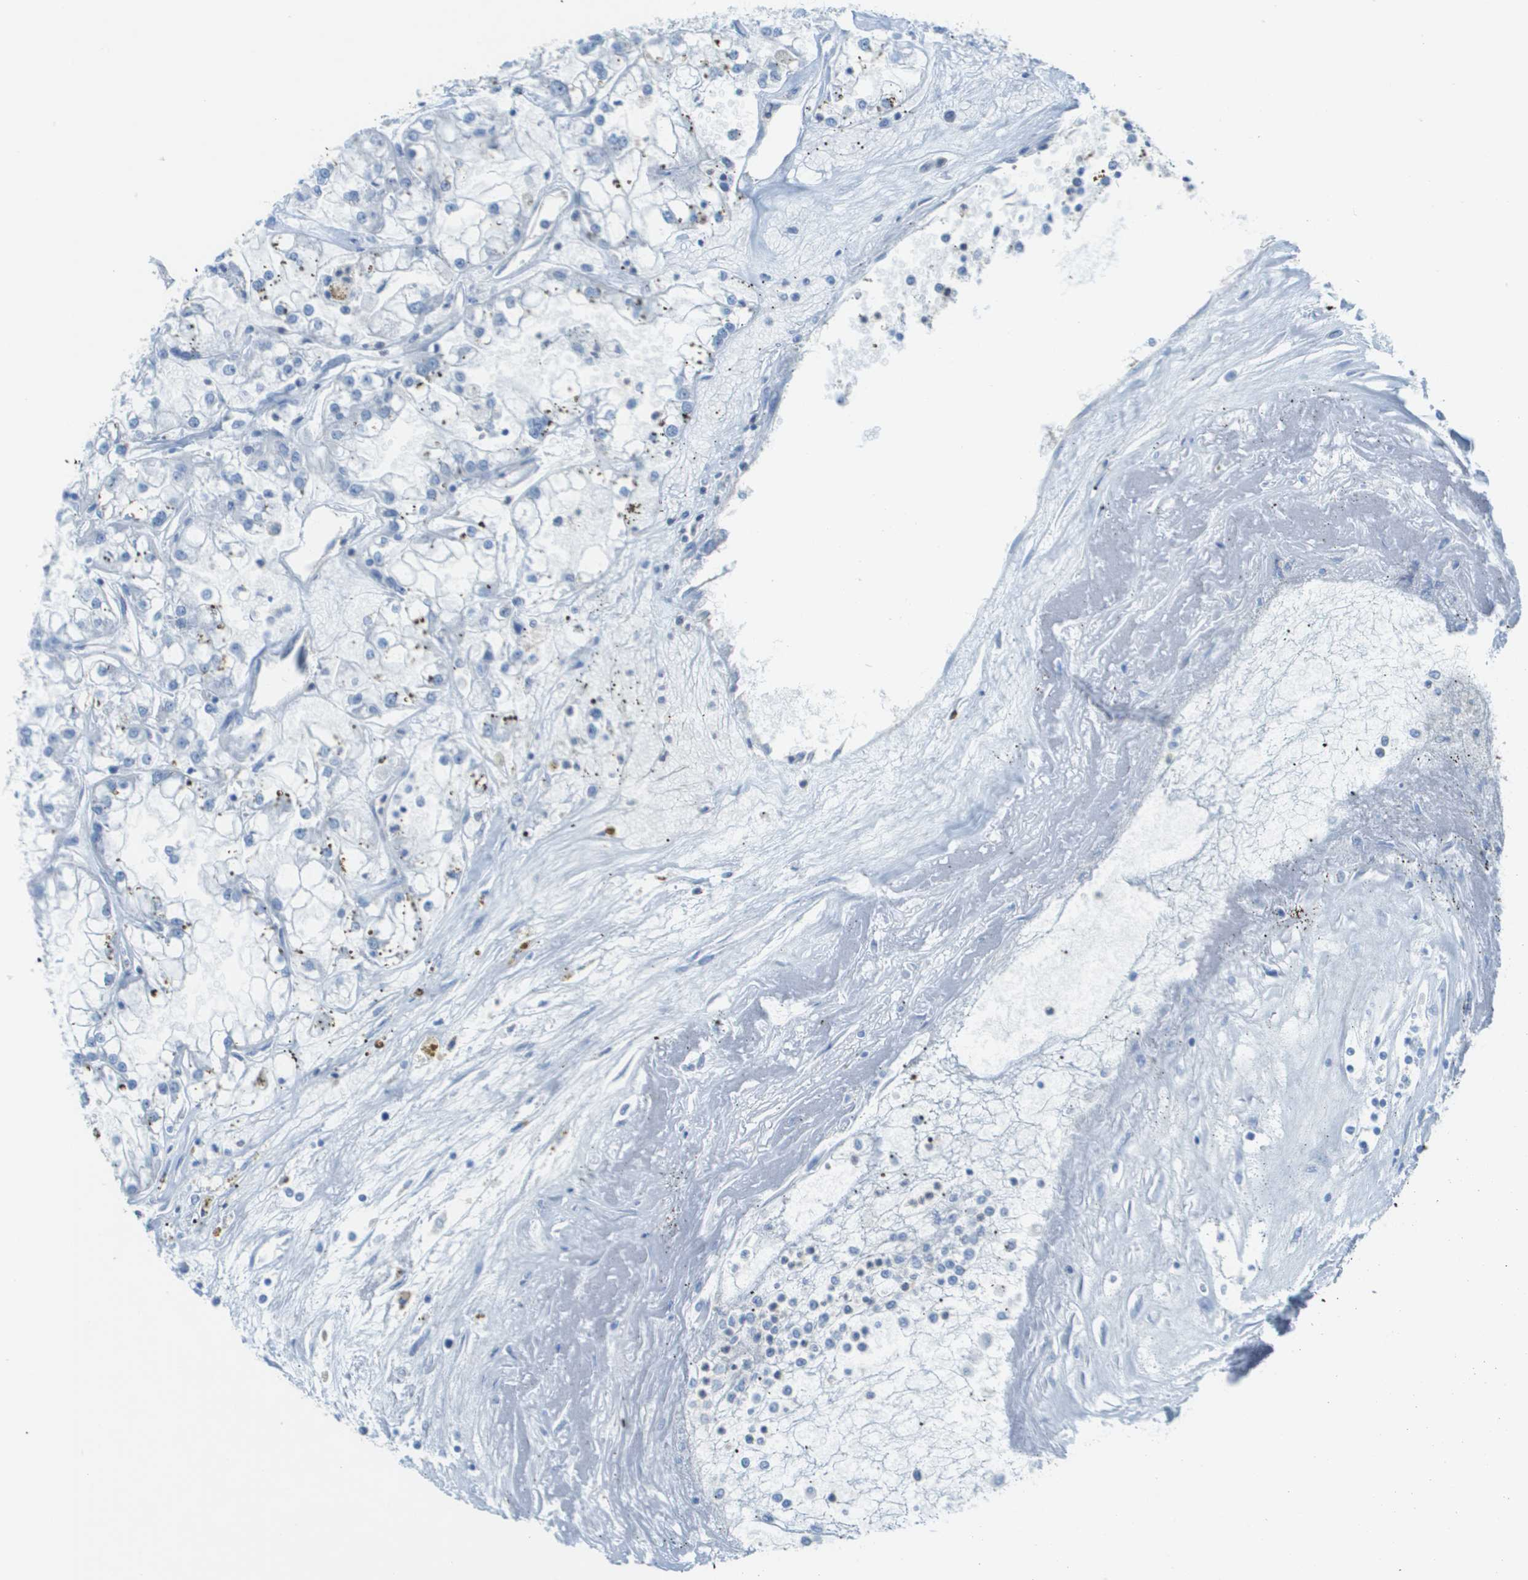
{"staining": {"intensity": "negative", "quantity": "none", "location": "none"}, "tissue": "renal cancer", "cell_type": "Tumor cells", "image_type": "cancer", "snomed": [{"axis": "morphology", "description": "Adenocarcinoma, NOS"}, {"axis": "topography", "description": "Kidney"}], "caption": "Tumor cells are negative for brown protein staining in renal cancer (adenocarcinoma).", "gene": "CD46", "patient": {"sex": "female", "age": 52}}